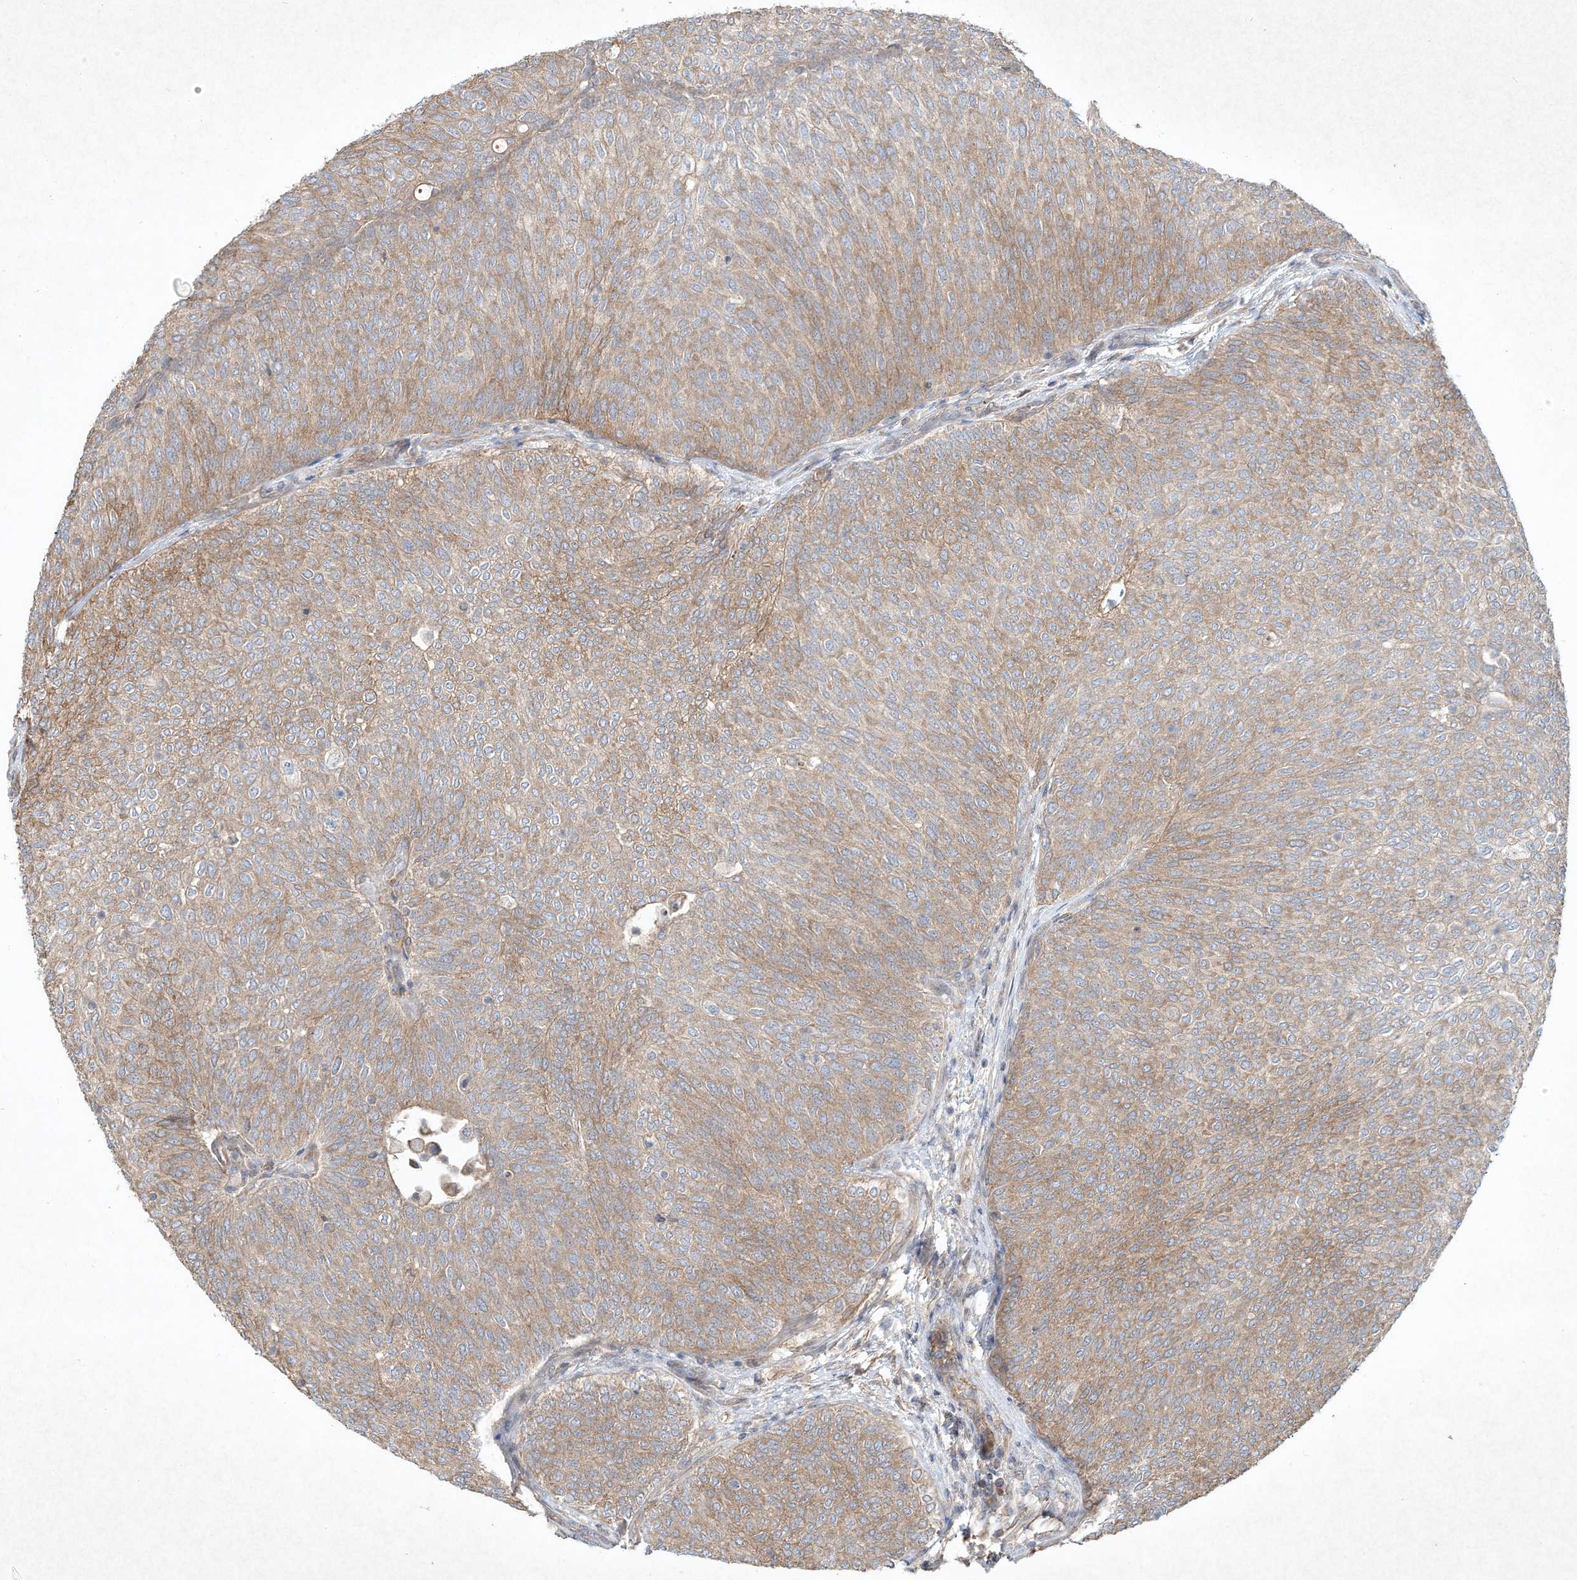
{"staining": {"intensity": "moderate", "quantity": ">75%", "location": "cytoplasmic/membranous"}, "tissue": "urothelial cancer", "cell_type": "Tumor cells", "image_type": "cancer", "snomed": [{"axis": "morphology", "description": "Urothelial carcinoma, Low grade"}, {"axis": "topography", "description": "Urinary bladder"}], "caption": "Human low-grade urothelial carcinoma stained with a brown dye exhibits moderate cytoplasmic/membranous positive expression in about >75% of tumor cells.", "gene": "HTR5A", "patient": {"sex": "female", "age": 79}}